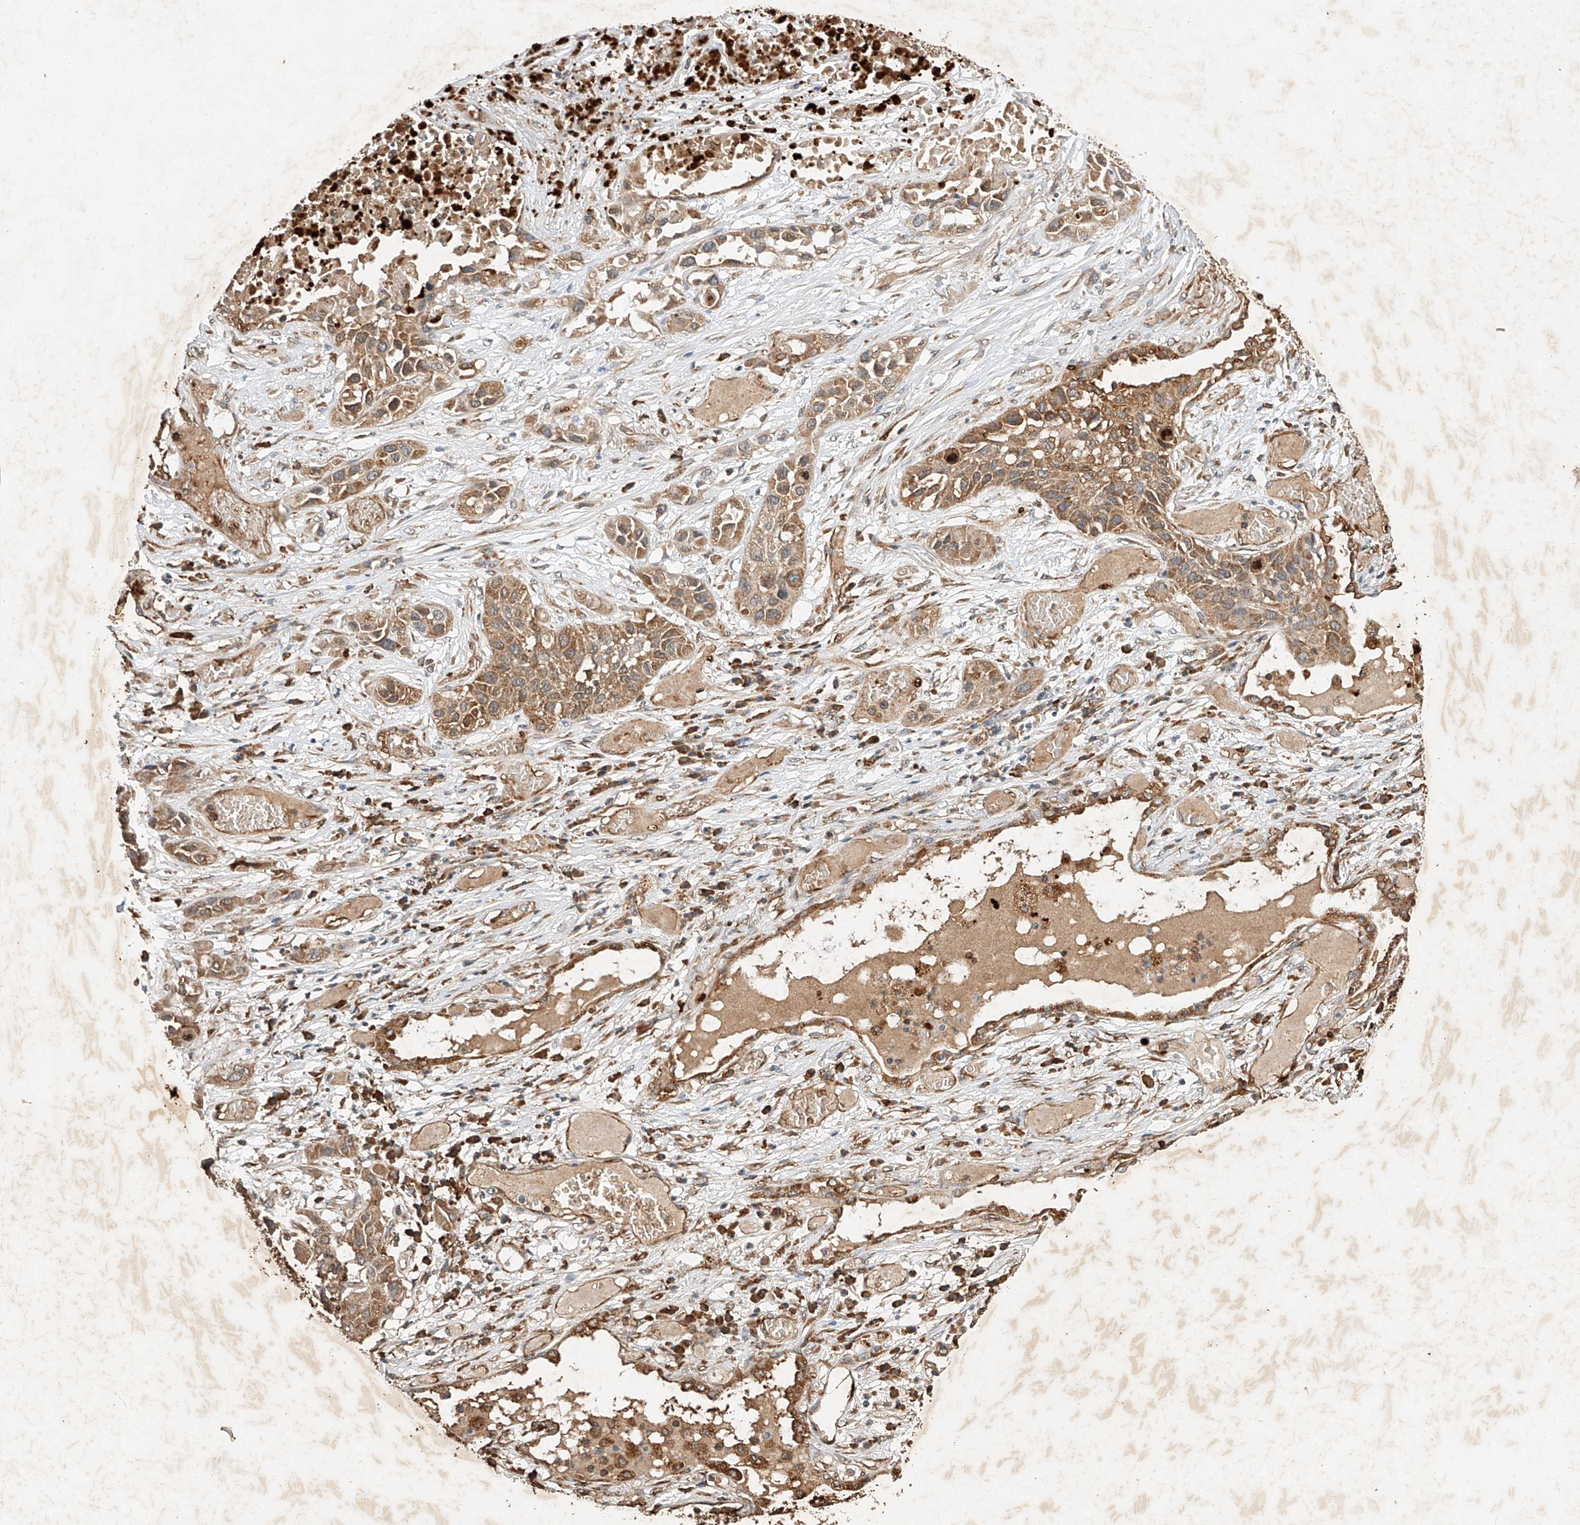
{"staining": {"intensity": "moderate", "quantity": ">75%", "location": "cytoplasmic/membranous"}, "tissue": "lung cancer", "cell_type": "Tumor cells", "image_type": "cancer", "snomed": [{"axis": "morphology", "description": "Squamous cell carcinoma, NOS"}, {"axis": "topography", "description": "Lung"}], "caption": "The immunohistochemical stain labels moderate cytoplasmic/membranous expression in tumor cells of squamous cell carcinoma (lung) tissue.", "gene": "CTDP1", "patient": {"sex": "male", "age": 71}}